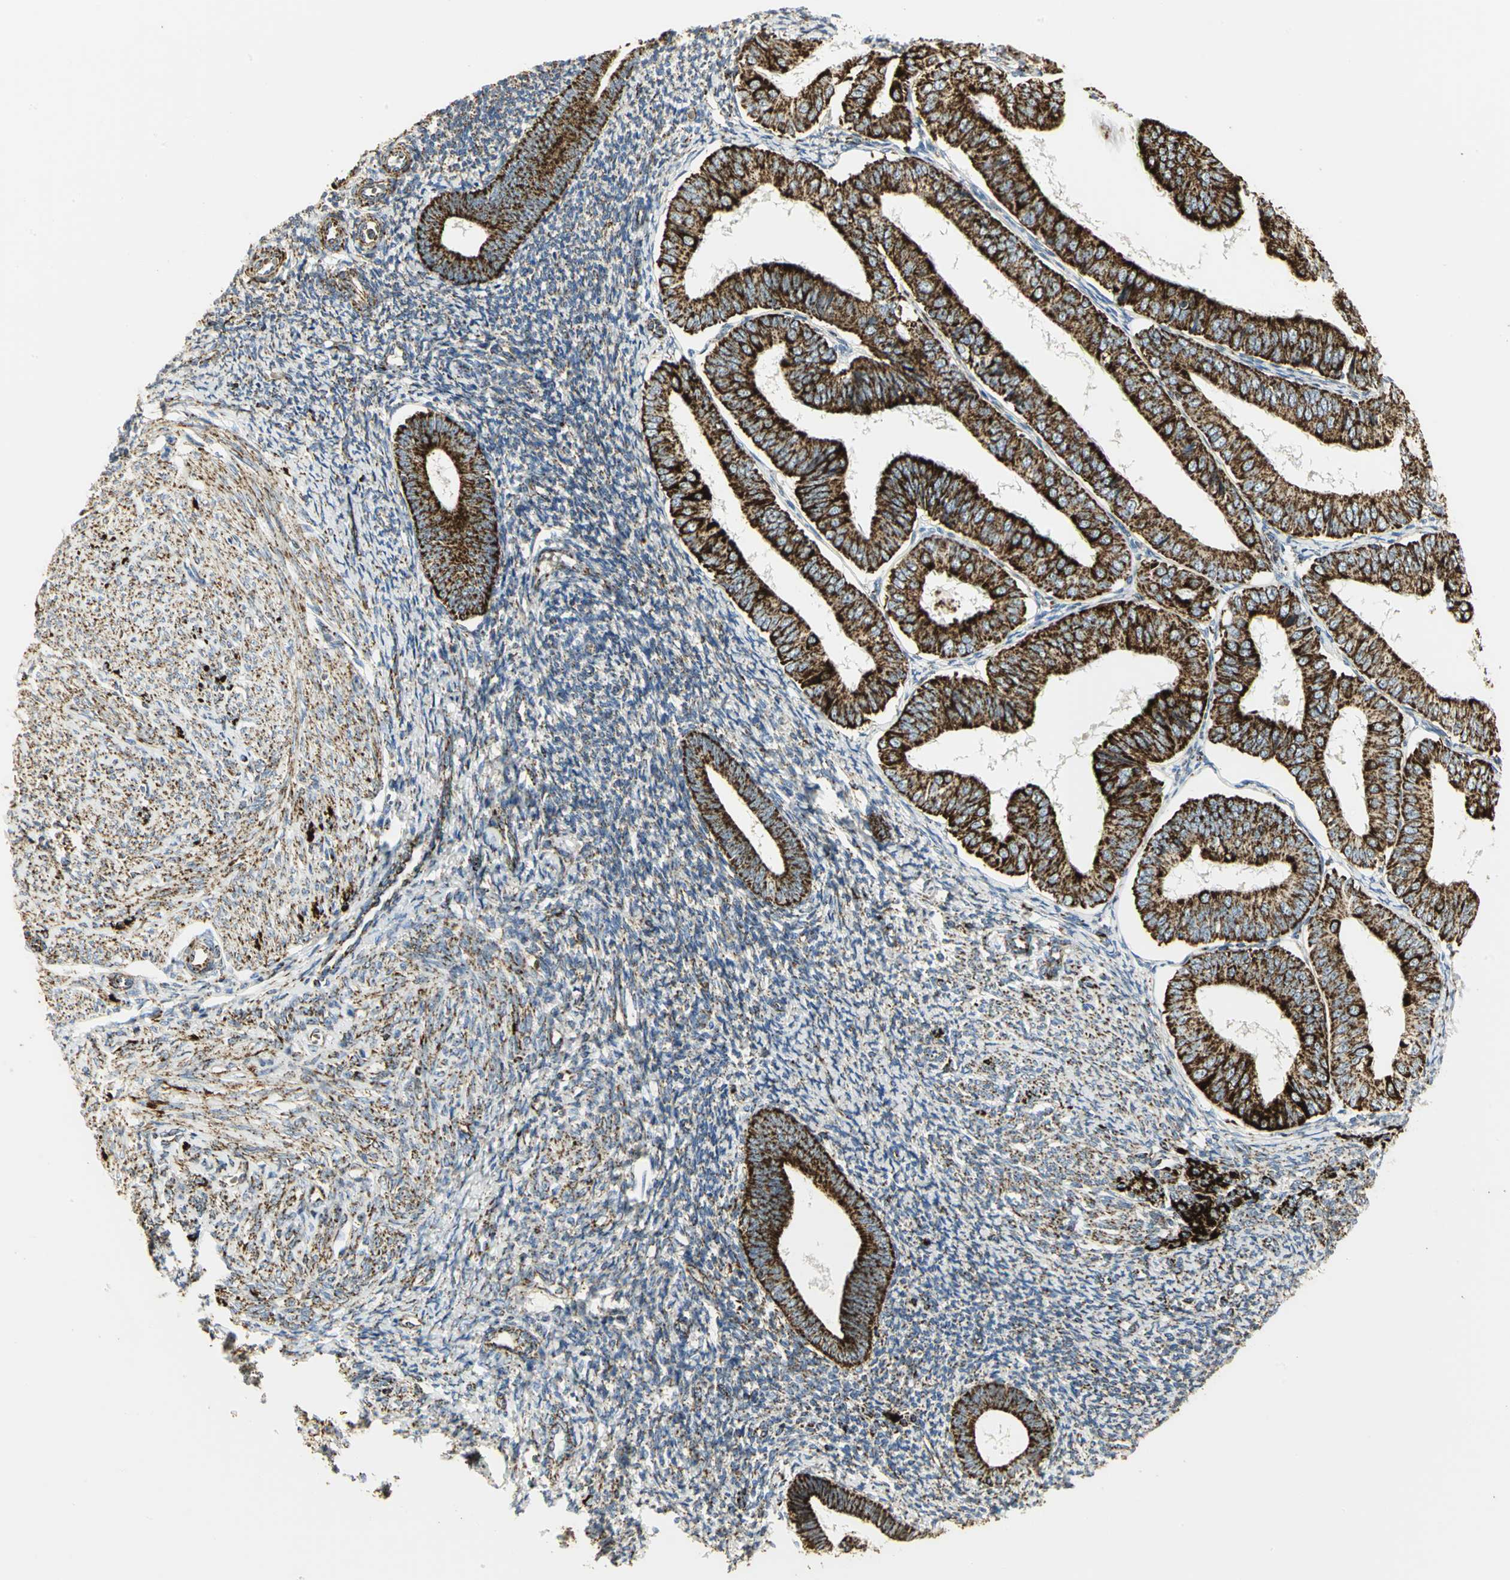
{"staining": {"intensity": "strong", "quantity": "25%-75%", "location": "cytoplasmic/membranous"}, "tissue": "endometrium", "cell_type": "Cells in endometrial stroma", "image_type": "normal", "snomed": [{"axis": "morphology", "description": "Normal tissue, NOS"}, {"axis": "topography", "description": "Endometrium"}], "caption": "Protein analysis of unremarkable endometrium displays strong cytoplasmic/membranous staining in about 25%-75% of cells in endometrial stroma.", "gene": "VDAC1", "patient": {"sex": "female", "age": 57}}